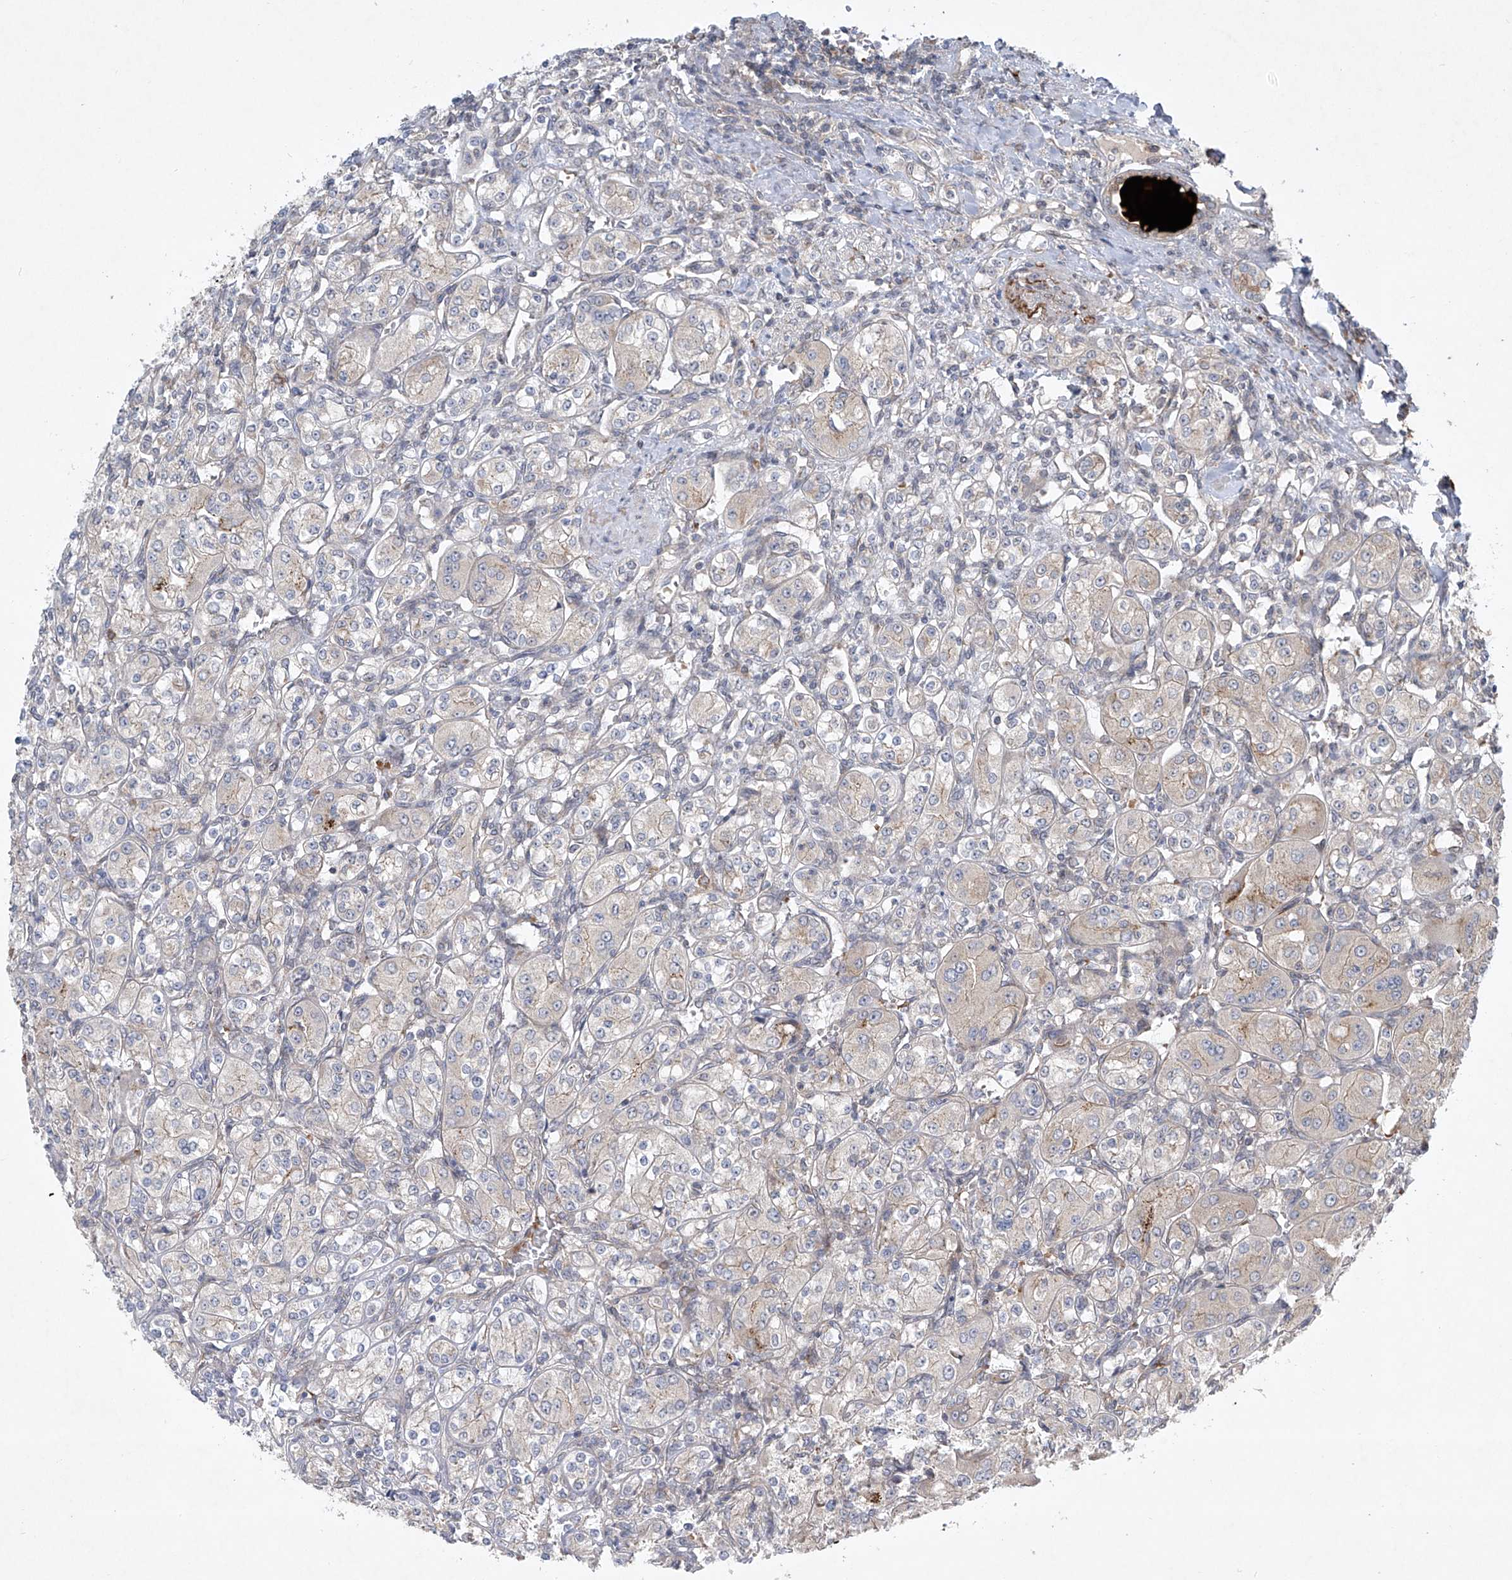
{"staining": {"intensity": "weak", "quantity": "<25%", "location": "cytoplasmic/membranous"}, "tissue": "renal cancer", "cell_type": "Tumor cells", "image_type": "cancer", "snomed": [{"axis": "morphology", "description": "Adenocarcinoma, NOS"}, {"axis": "topography", "description": "Kidney"}], "caption": "The IHC micrograph has no significant staining in tumor cells of adenocarcinoma (renal) tissue.", "gene": "TJAP1", "patient": {"sex": "male", "age": 77}}